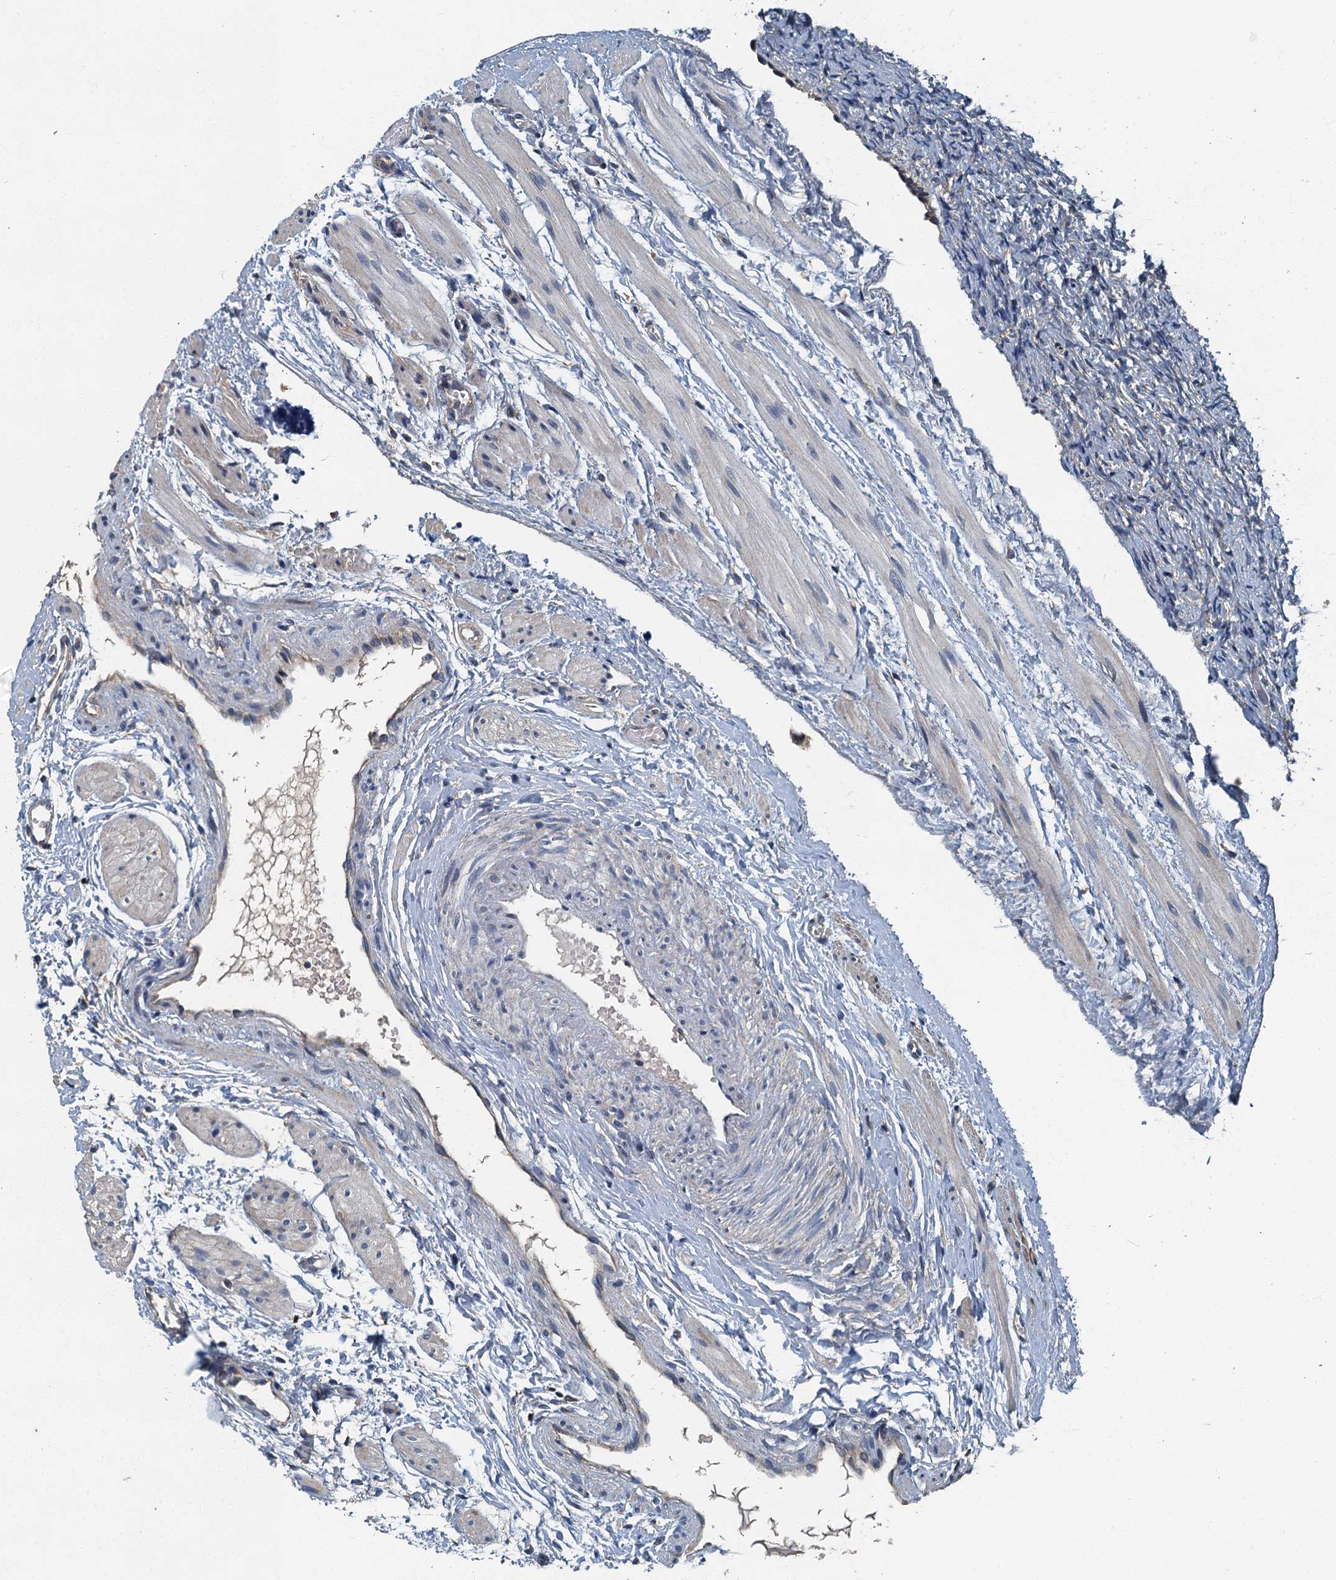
{"staining": {"intensity": "moderate", "quantity": ">75%", "location": "cytoplasmic/membranous"}, "tissue": "ovary", "cell_type": "Follicle cells", "image_type": "normal", "snomed": [{"axis": "morphology", "description": "Normal tissue, NOS"}, {"axis": "topography", "description": "Ovary"}], "caption": "Immunohistochemical staining of benign ovary shows >75% levels of moderate cytoplasmic/membranous protein expression in about >75% of follicle cells. The staining was performed using DAB to visualize the protein expression in brown, while the nuclei were stained in blue with hematoxylin (Magnification: 20x).", "gene": "DDX49", "patient": {"sex": "female", "age": 41}}